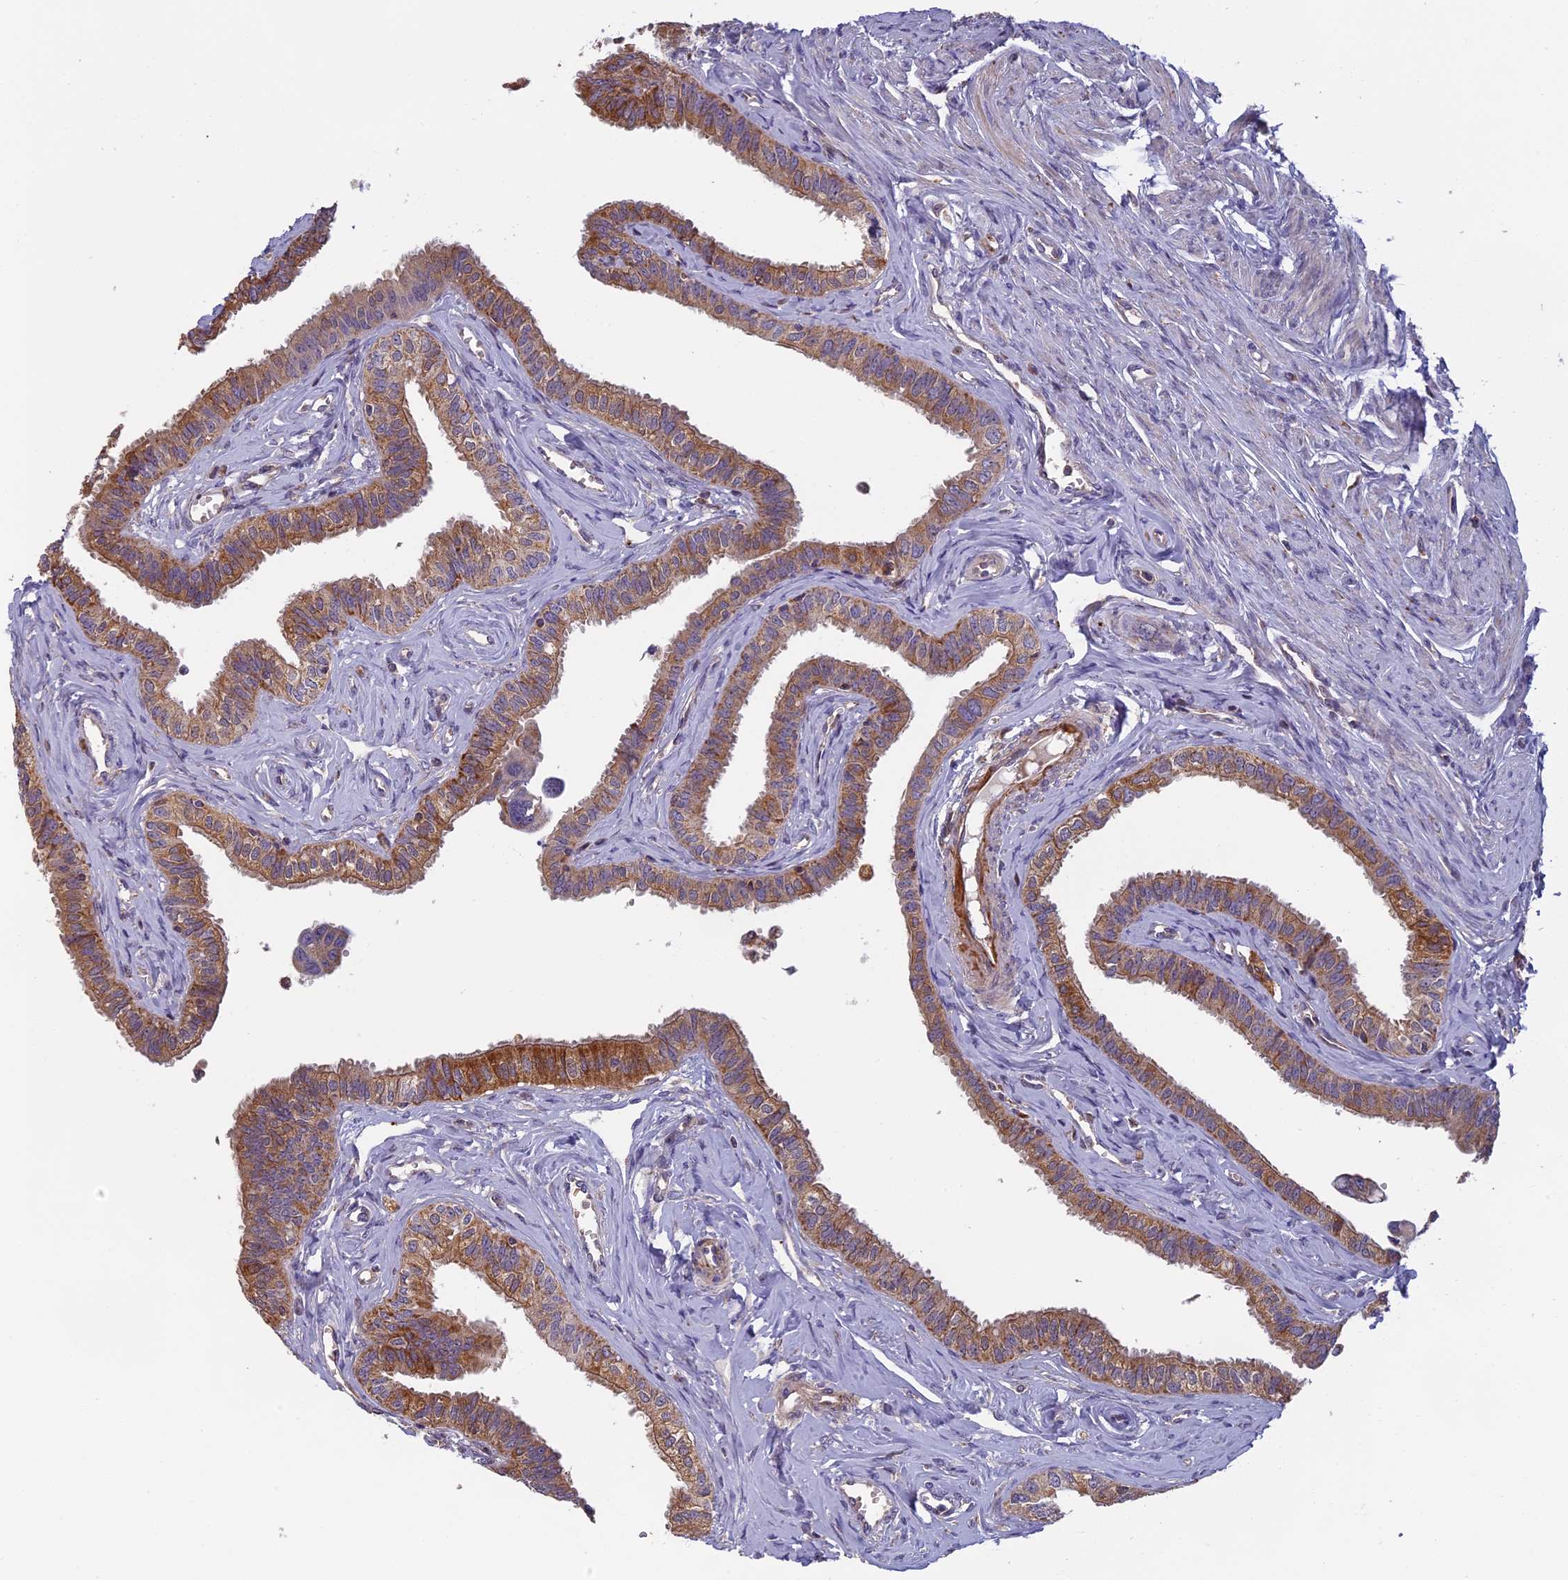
{"staining": {"intensity": "moderate", "quantity": ">75%", "location": "cytoplasmic/membranous"}, "tissue": "fallopian tube", "cell_type": "Glandular cells", "image_type": "normal", "snomed": [{"axis": "morphology", "description": "Normal tissue, NOS"}, {"axis": "morphology", "description": "Carcinoma, NOS"}, {"axis": "topography", "description": "Fallopian tube"}, {"axis": "topography", "description": "Ovary"}], "caption": "Approximately >75% of glandular cells in unremarkable fallopian tube exhibit moderate cytoplasmic/membranous protein positivity as visualized by brown immunohistochemical staining.", "gene": "EDAR", "patient": {"sex": "female", "age": 59}}